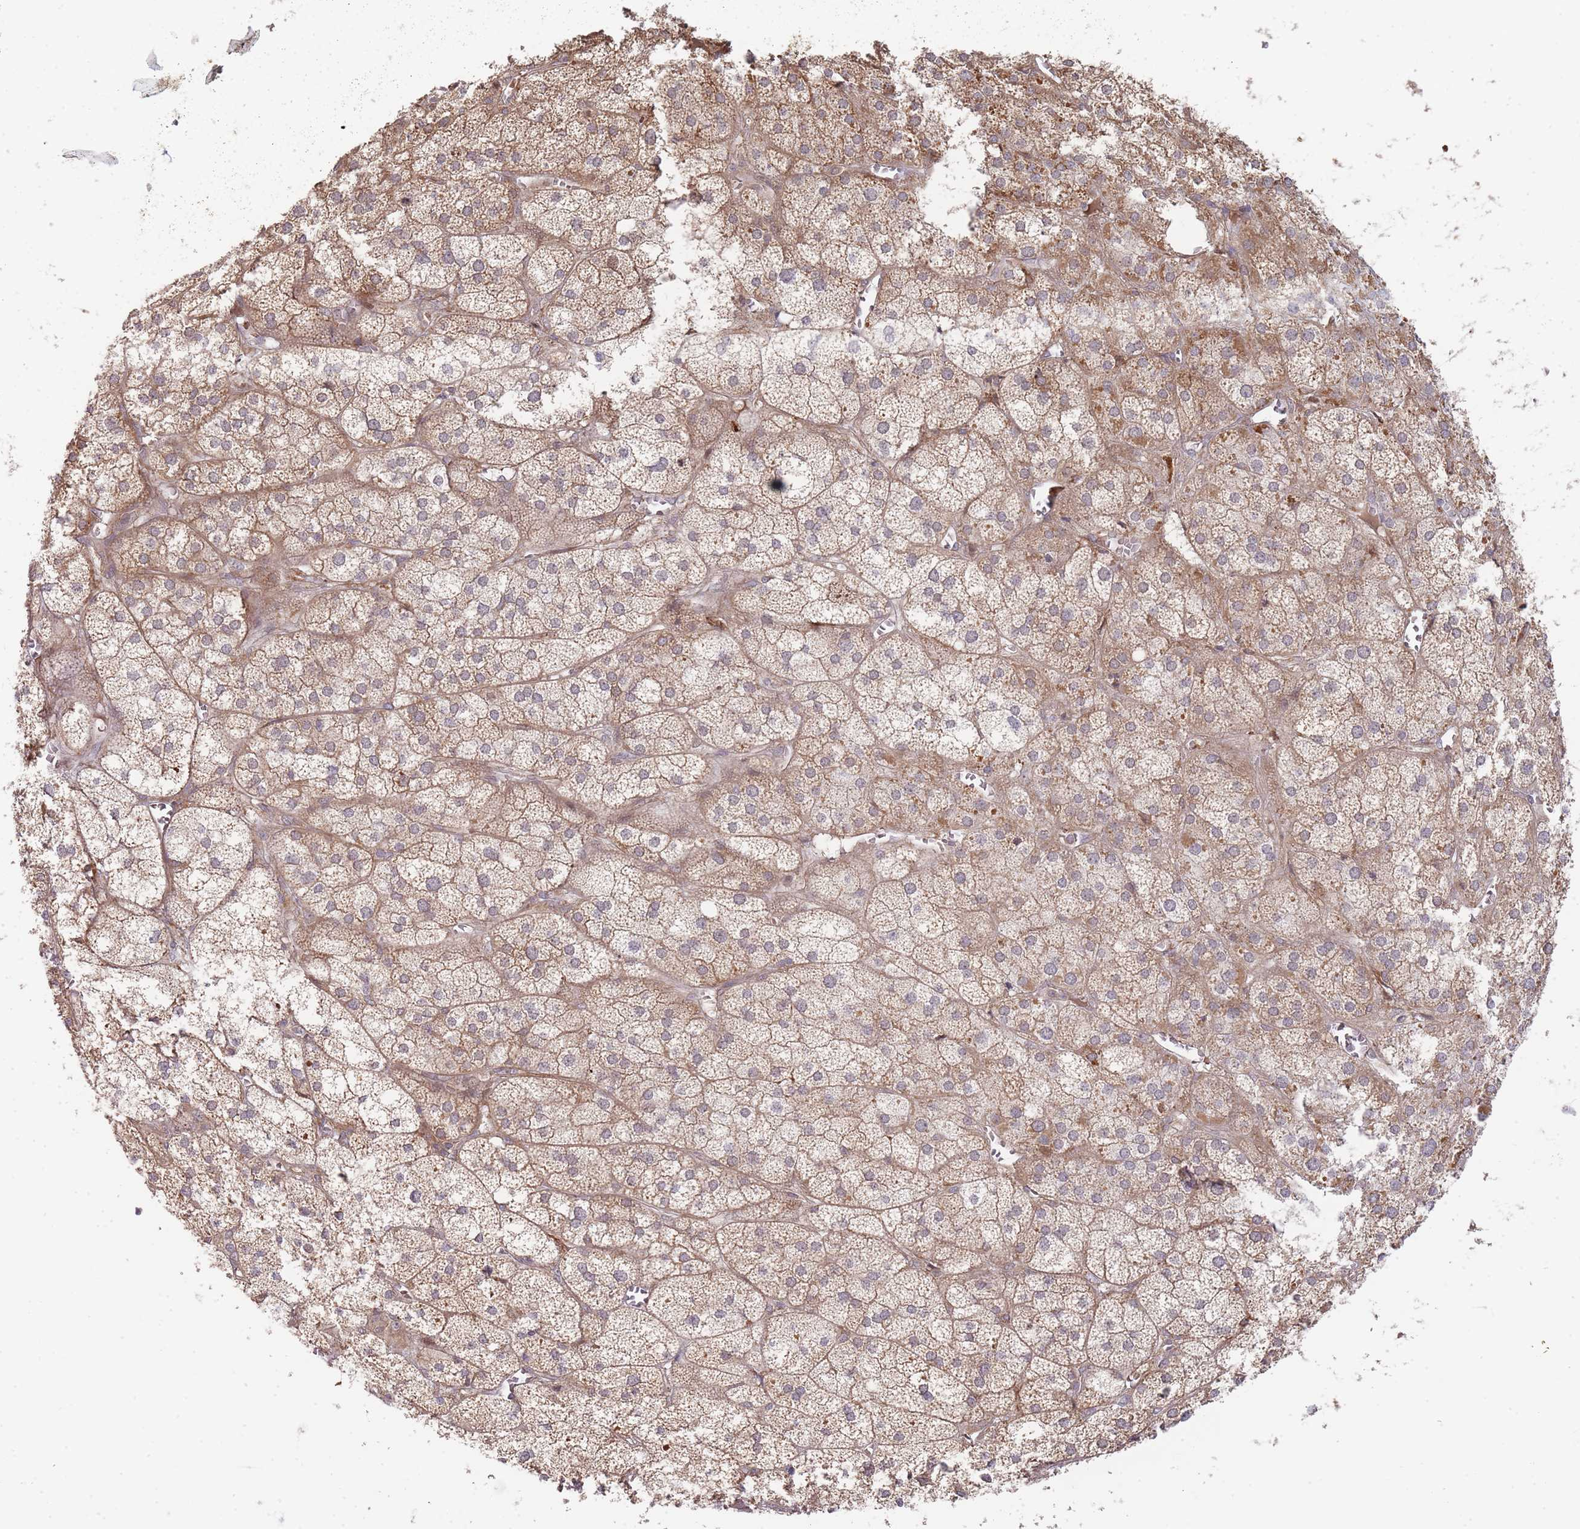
{"staining": {"intensity": "moderate", "quantity": ">75%", "location": "cytoplasmic/membranous"}, "tissue": "adrenal gland", "cell_type": "Glandular cells", "image_type": "normal", "snomed": [{"axis": "morphology", "description": "Normal tissue, NOS"}, {"axis": "topography", "description": "Adrenal gland"}], "caption": "A photomicrograph showing moderate cytoplasmic/membranous expression in approximately >75% of glandular cells in normal adrenal gland, as visualized by brown immunohistochemical staining.", "gene": "TRIM26", "patient": {"sex": "female", "age": 61}}